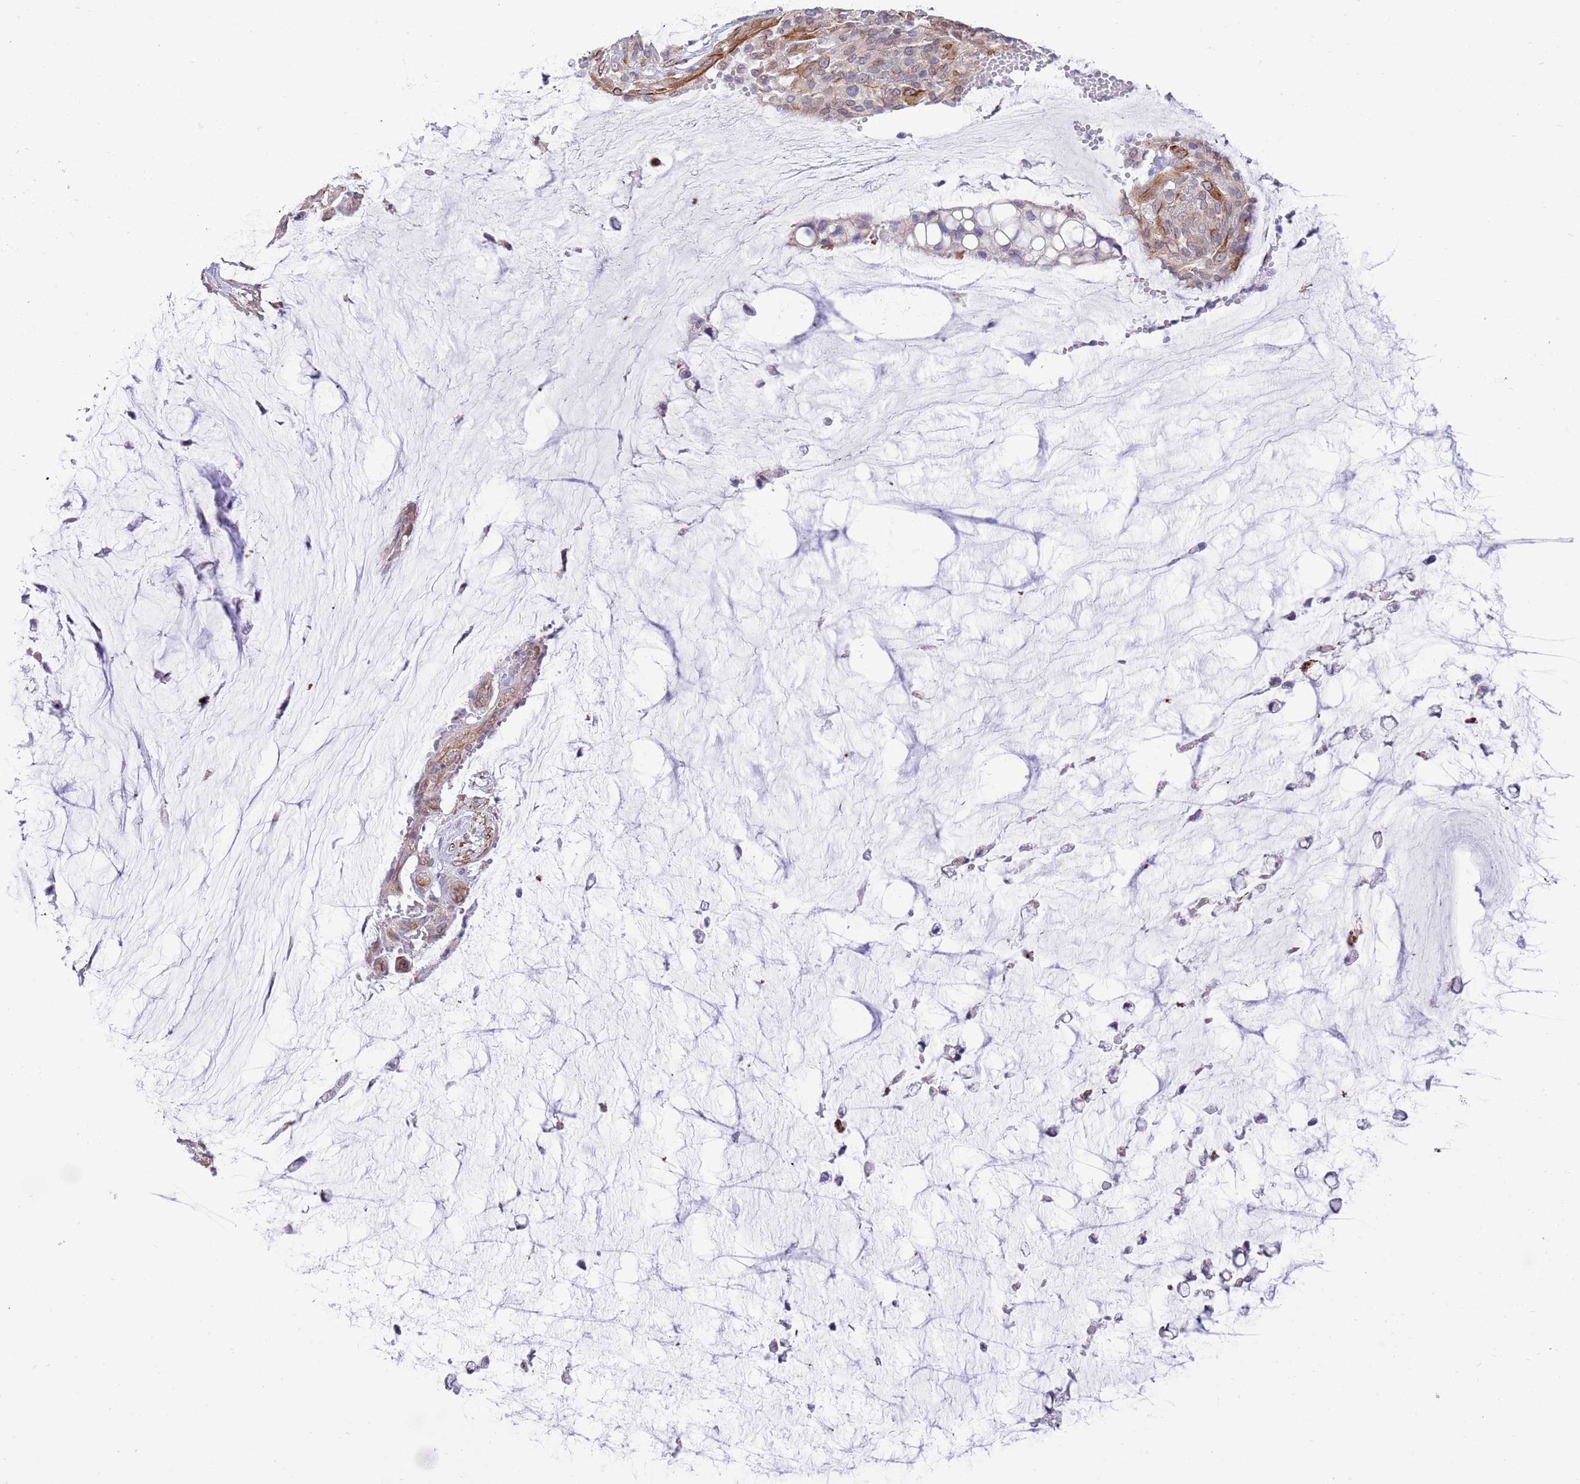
{"staining": {"intensity": "weak", "quantity": "25%-75%", "location": "cytoplasmic/membranous"}, "tissue": "ovarian cancer", "cell_type": "Tumor cells", "image_type": "cancer", "snomed": [{"axis": "morphology", "description": "Cystadenocarcinoma, mucinous, NOS"}, {"axis": "topography", "description": "Ovary"}], "caption": "IHC of ovarian mucinous cystadenocarcinoma reveals low levels of weak cytoplasmic/membranous positivity in about 25%-75% of tumor cells.", "gene": "ZC4H2", "patient": {"sex": "female", "age": 39}}